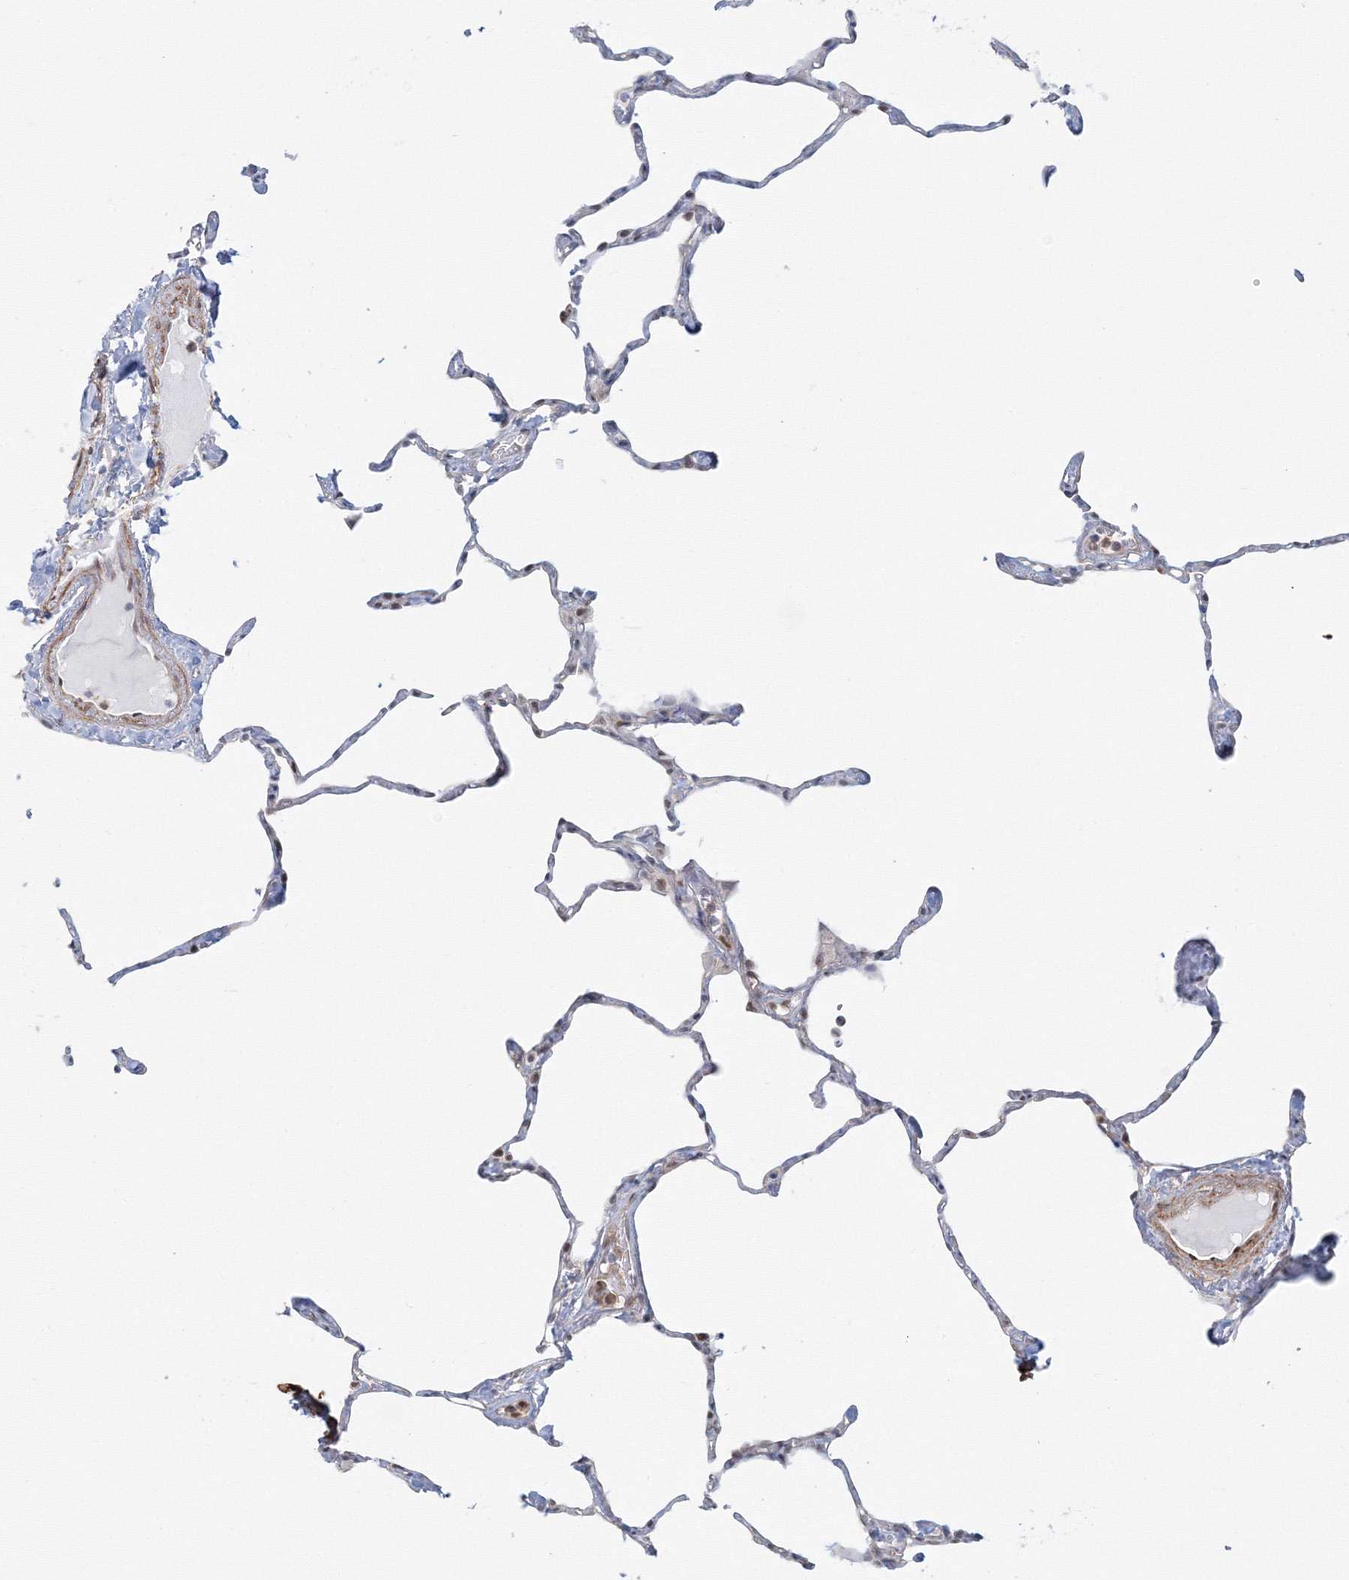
{"staining": {"intensity": "weak", "quantity": "<25%", "location": "cytoplasmic/membranous"}, "tissue": "lung", "cell_type": "Alveolar cells", "image_type": "normal", "snomed": [{"axis": "morphology", "description": "Normal tissue, NOS"}, {"axis": "topography", "description": "Lung"}], "caption": "An image of lung stained for a protein exhibits no brown staining in alveolar cells.", "gene": "ARHGAP21", "patient": {"sex": "male", "age": 65}}